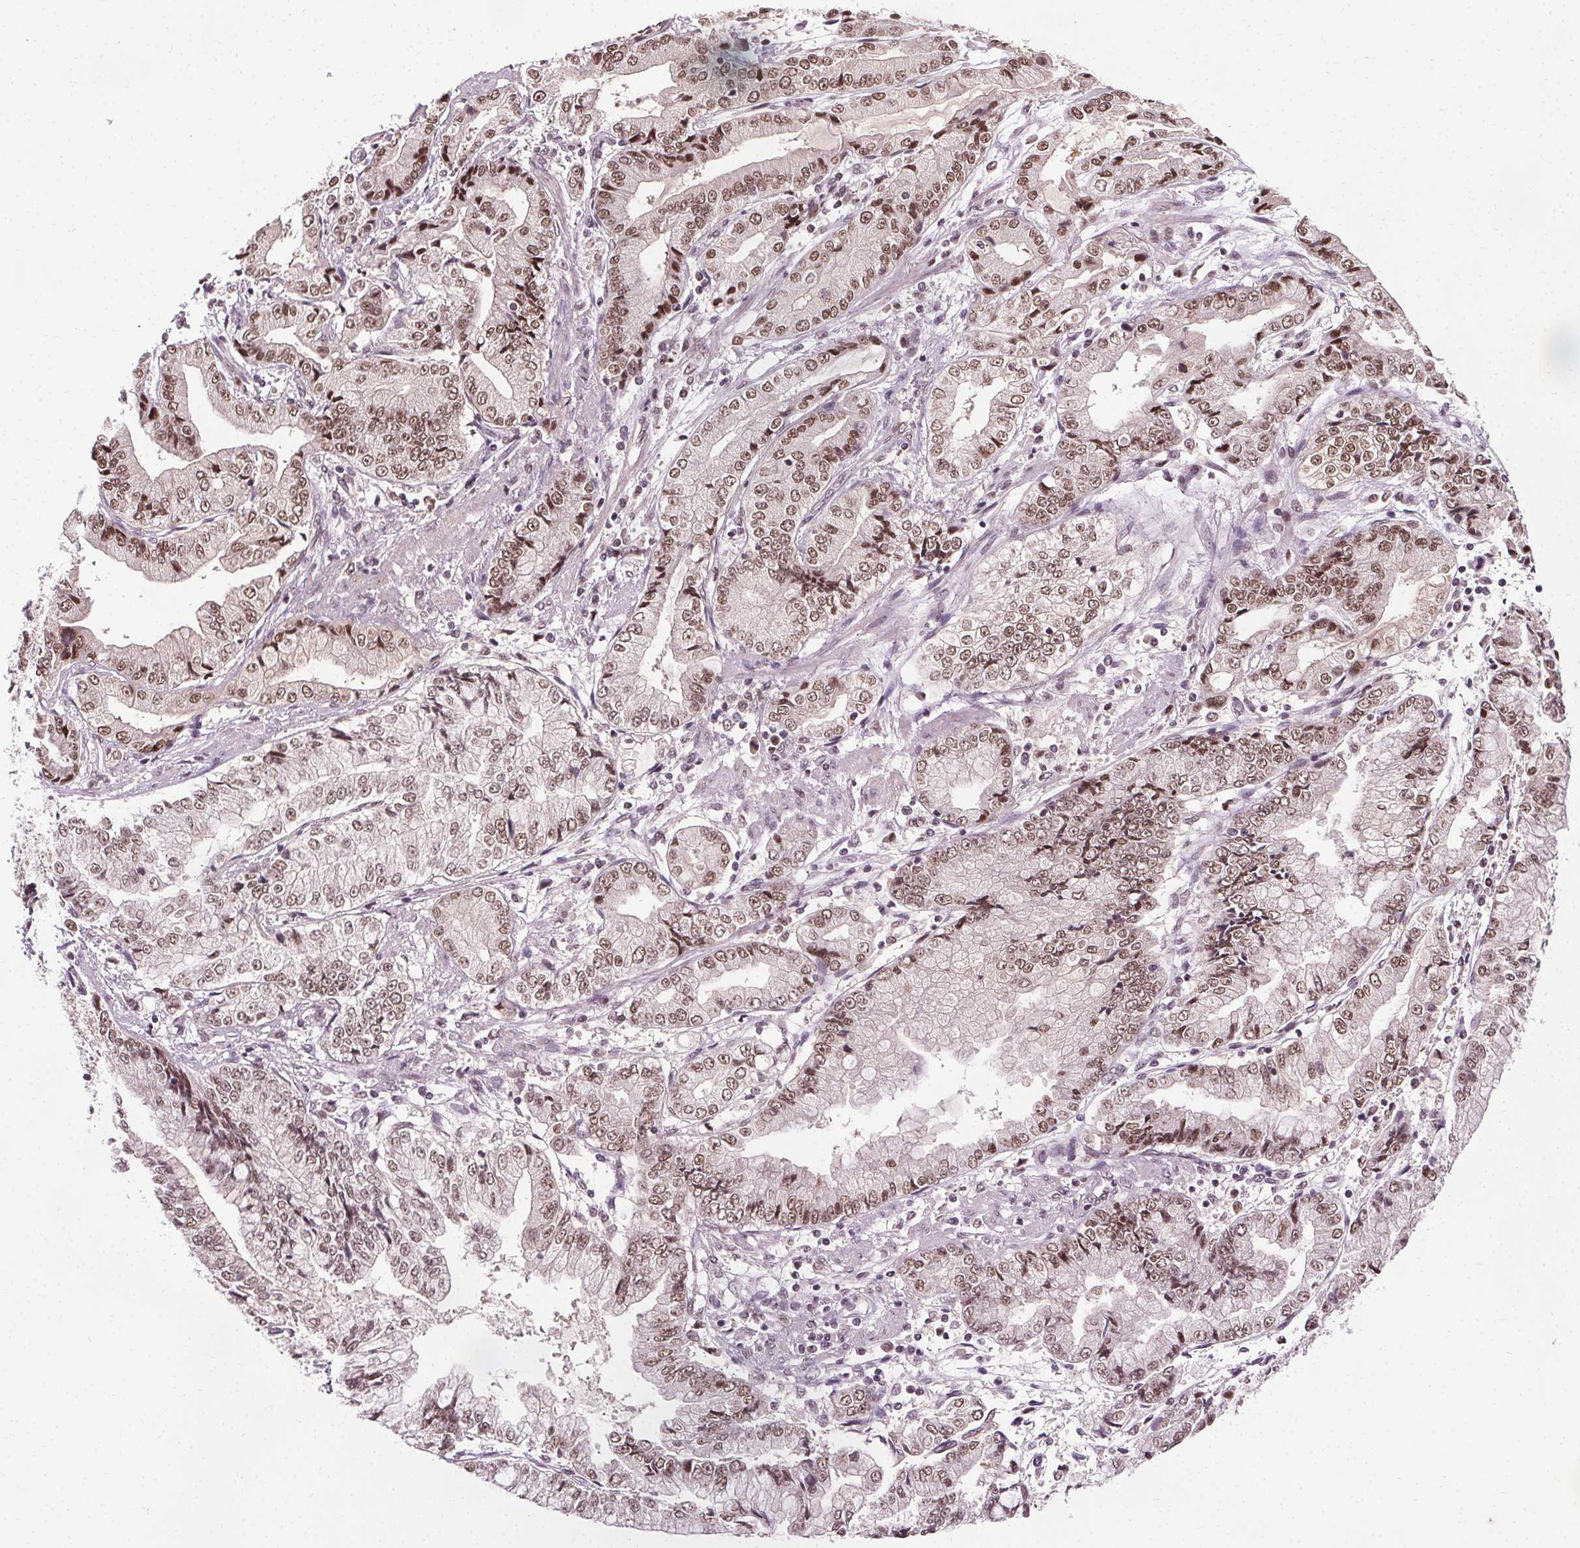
{"staining": {"intensity": "moderate", "quantity": ">75%", "location": "nuclear"}, "tissue": "stomach cancer", "cell_type": "Tumor cells", "image_type": "cancer", "snomed": [{"axis": "morphology", "description": "Adenocarcinoma, NOS"}, {"axis": "topography", "description": "Stomach, upper"}], "caption": "A medium amount of moderate nuclear expression is present in approximately >75% of tumor cells in stomach adenocarcinoma tissue.", "gene": "MED6", "patient": {"sex": "female", "age": 74}}